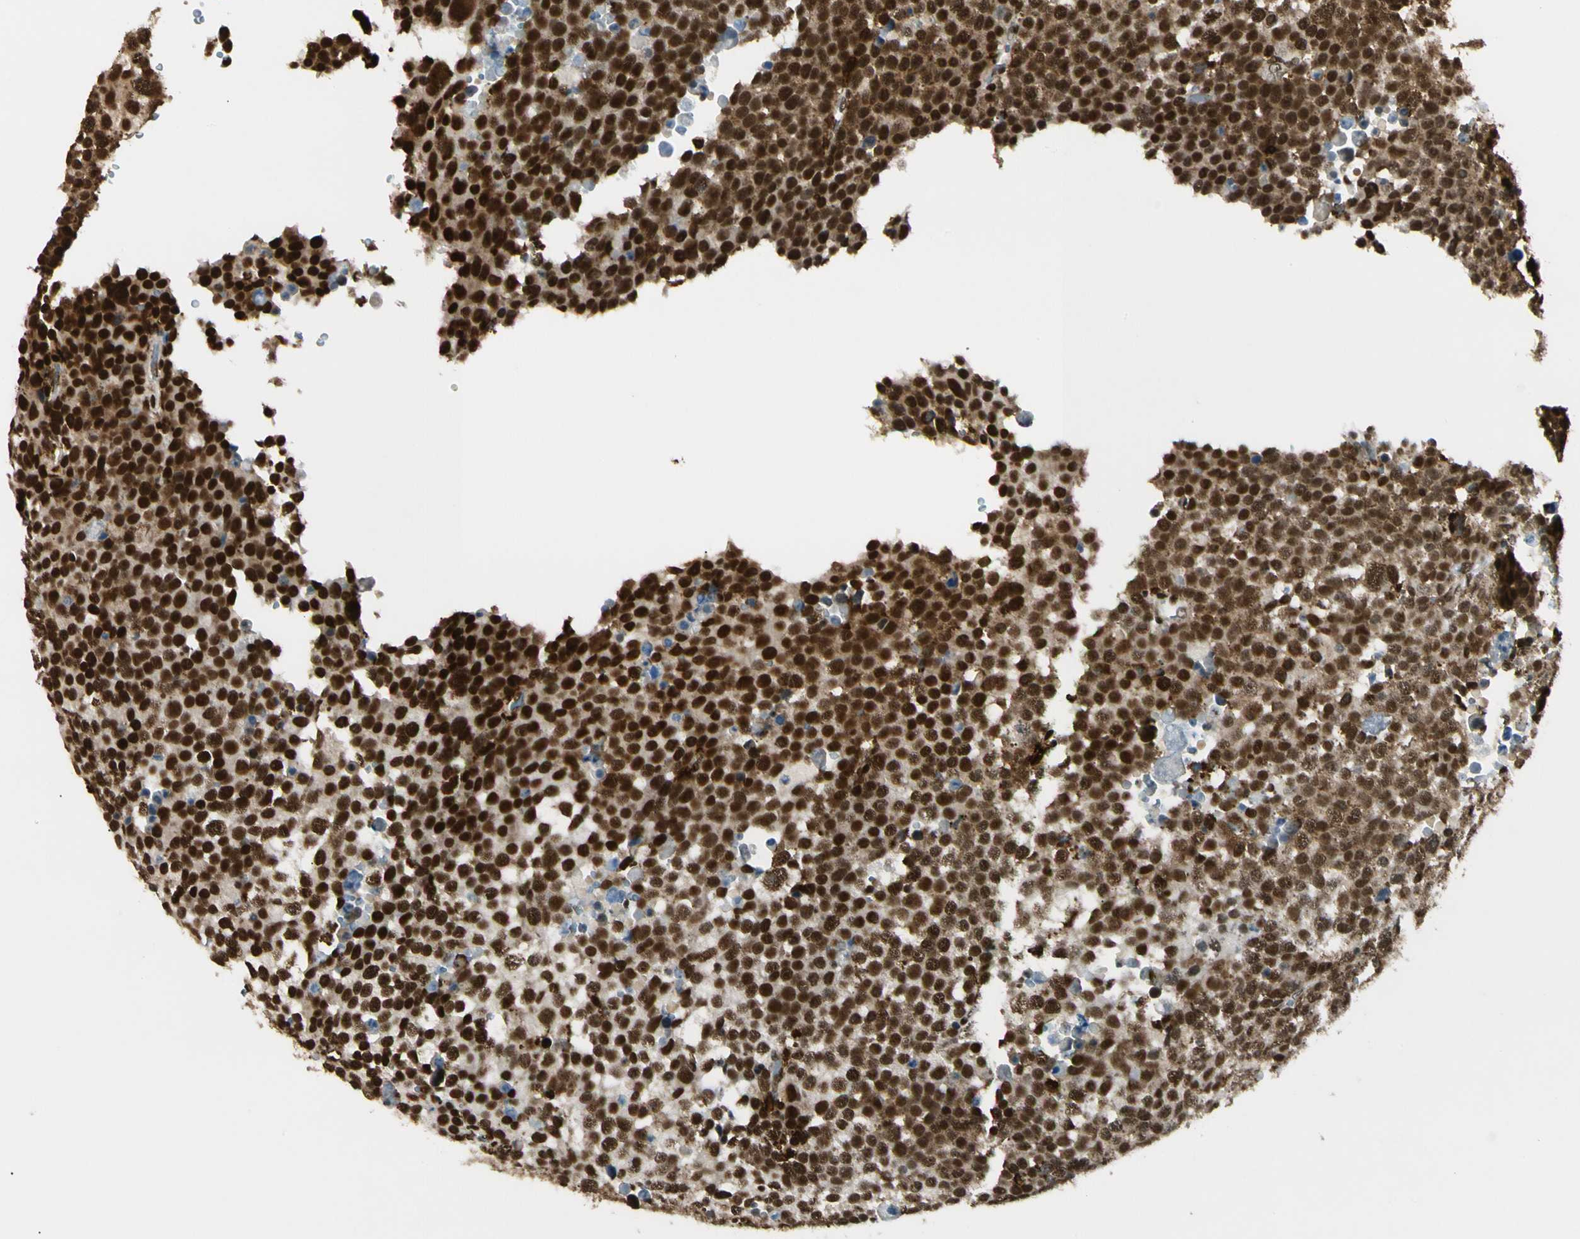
{"staining": {"intensity": "strong", "quantity": ">75%", "location": "nuclear"}, "tissue": "testis cancer", "cell_type": "Tumor cells", "image_type": "cancer", "snomed": [{"axis": "morphology", "description": "Seminoma, NOS"}, {"axis": "topography", "description": "Testis"}], "caption": "Testis cancer (seminoma) stained with a protein marker shows strong staining in tumor cells.", "gene": "FUS", "patient": {"sex": "male", "age": 71}}